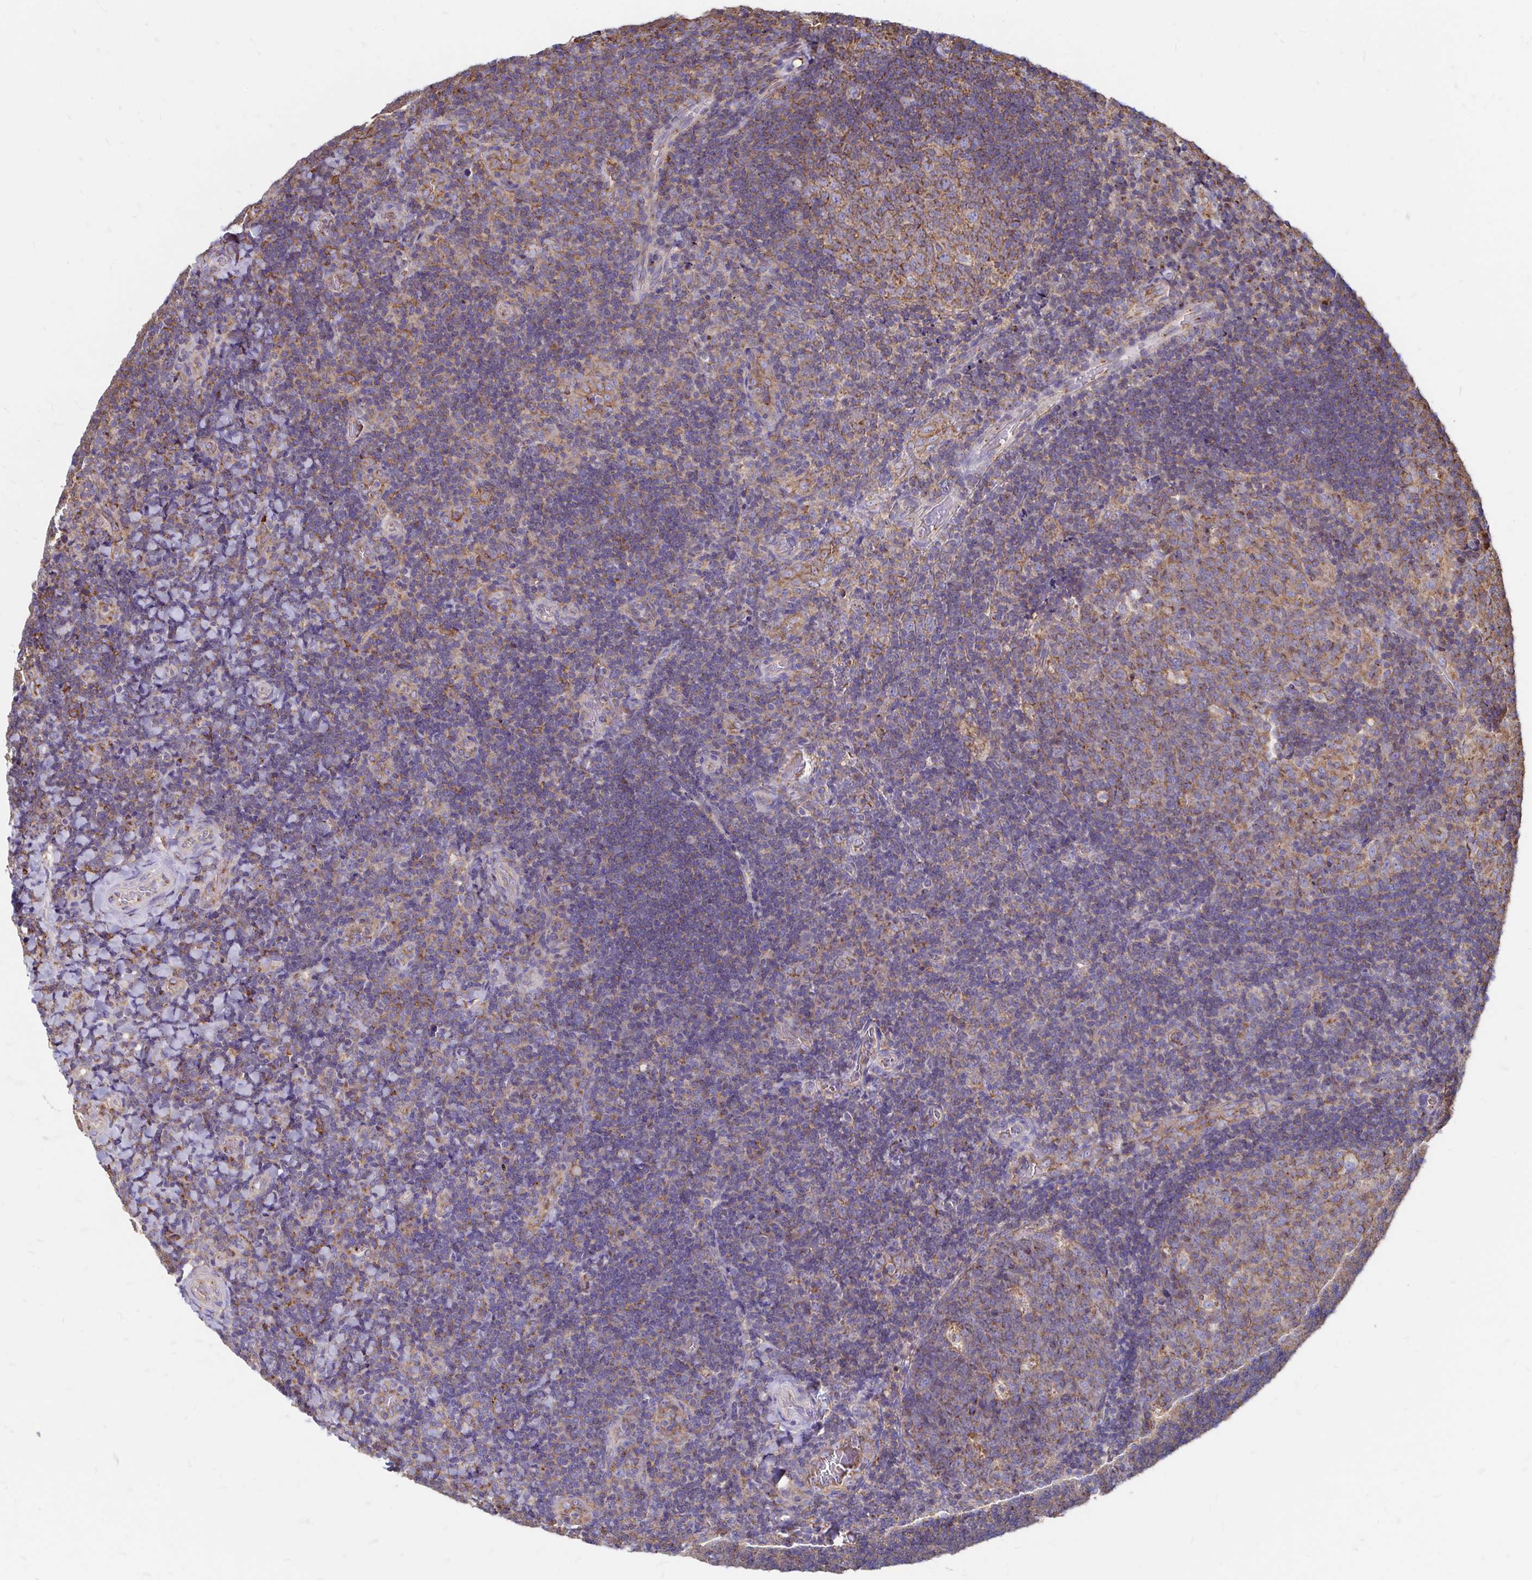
{"staining": {"intensity": "moderate", "quantity": ">75%", "location": "cytoplasmic/membranous"}, "tissue": "tonsil", "cell_type": "Germinal center cells", "image_type": "normal", "snomed": [{"axis": "morphology", "description": "Normal tissue, NOS"}, {"axis": "topography", "description": "Tonsil"}], "caption": "IHC photomicrograph of normal tonsil: human tonsil stained using immunohistochemistry (IHC) reveals medium levels of moderate protein expression localized specifically in the cytoplasmic/membranous of germinal center cells, appearing as a cytoplasmic/membranous brown color.", "gene": "CLTC", "patient": {"sex": "male", "age": 17}}